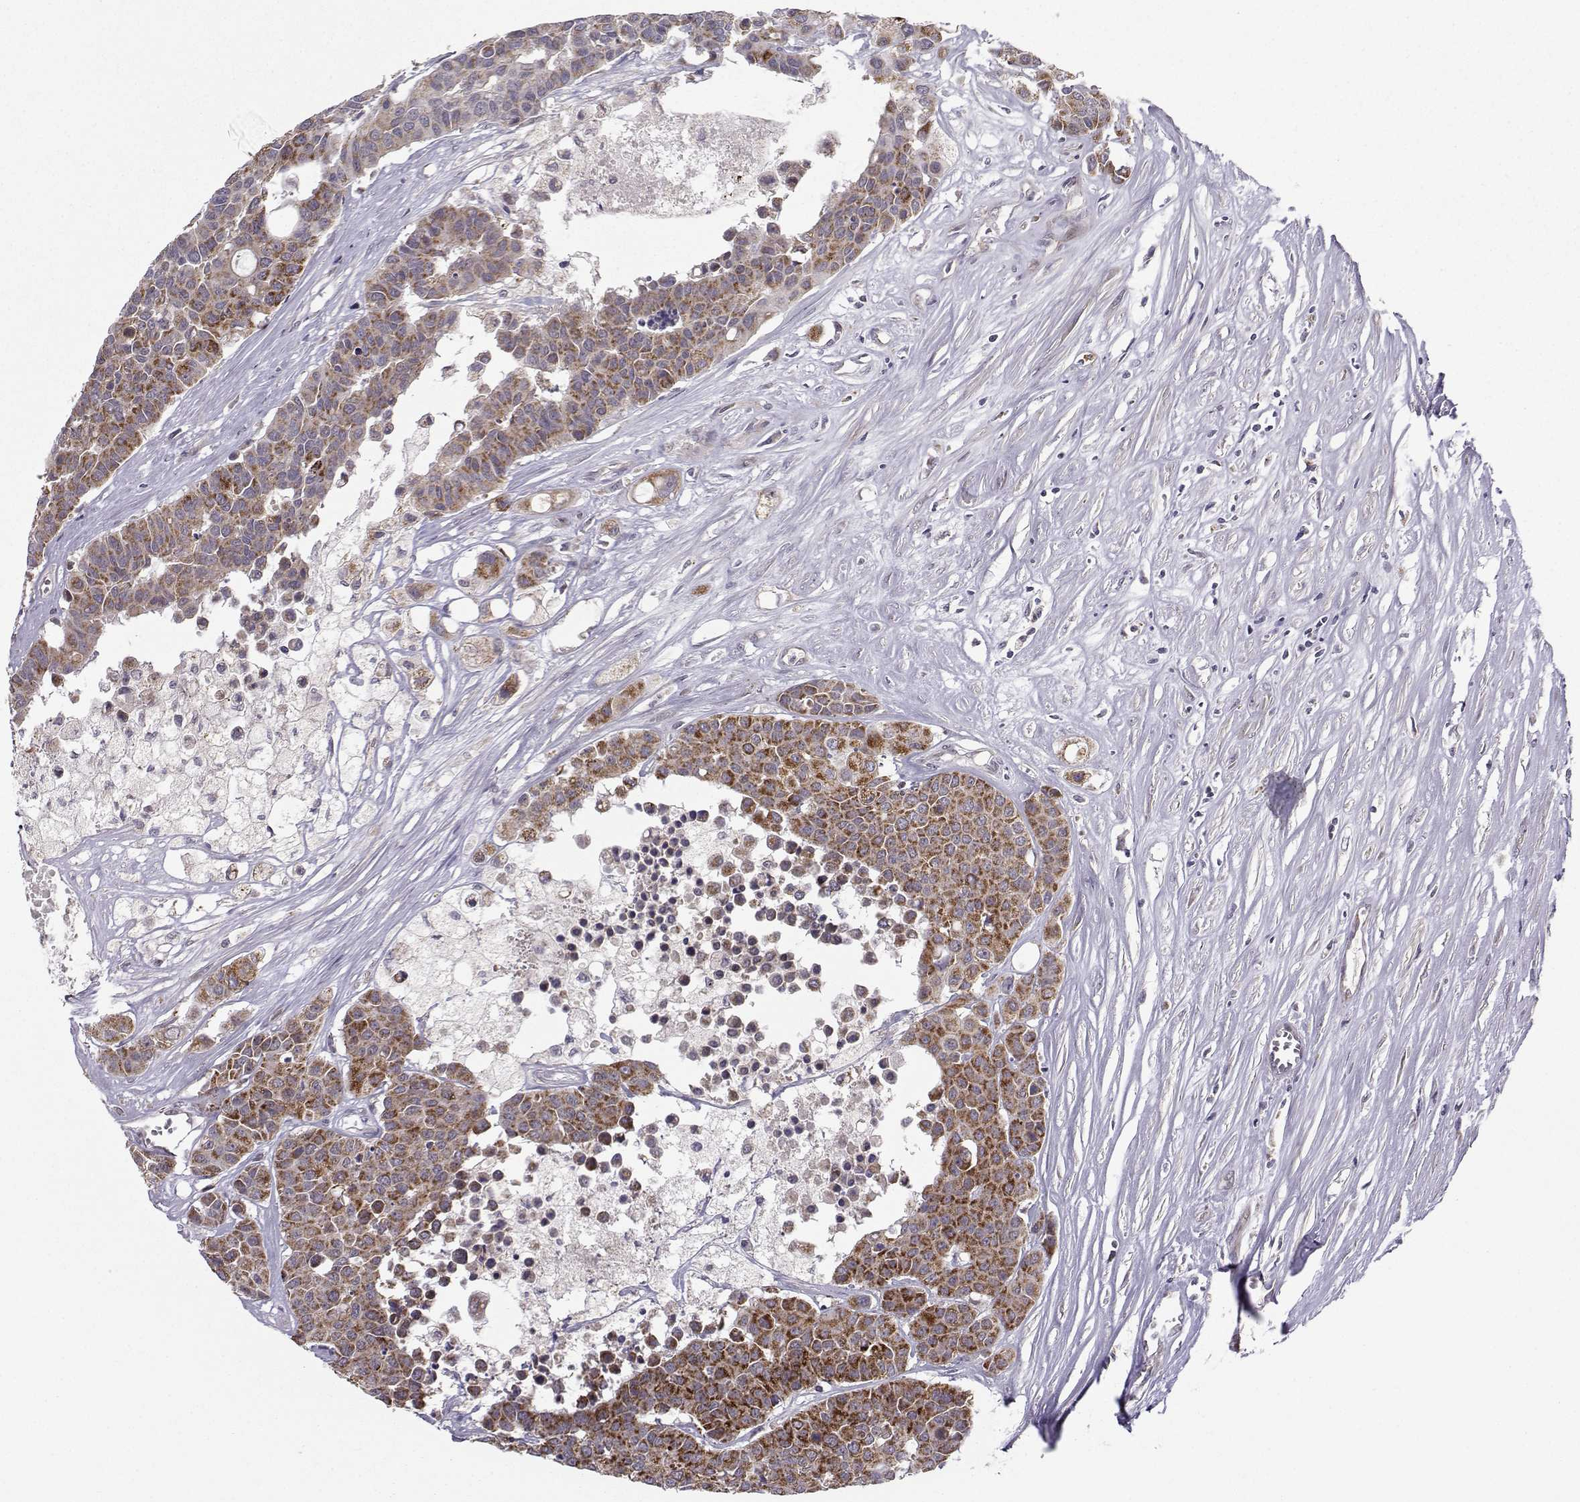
{"staining": {"intensity": "strong", "quantity": ">75%", "location": "cytoplasmic/membranous"}, "tissue": "carcinoid", "cell_type": "Tumor cells", "image_type": "cancer", "snomed": [{"axis": "morphology", "description": "Carcinoid, malignant, NOS"}, {"axis": "topography", "description": "Colon"}], "caption": "Carcinoid (malignant) stained with IHC reveals strong cytoplasmic/membranous expression in about >75% of tumor cells.", "gene": "NECAB3", "patient": {"sex": "male", "age": 81}}